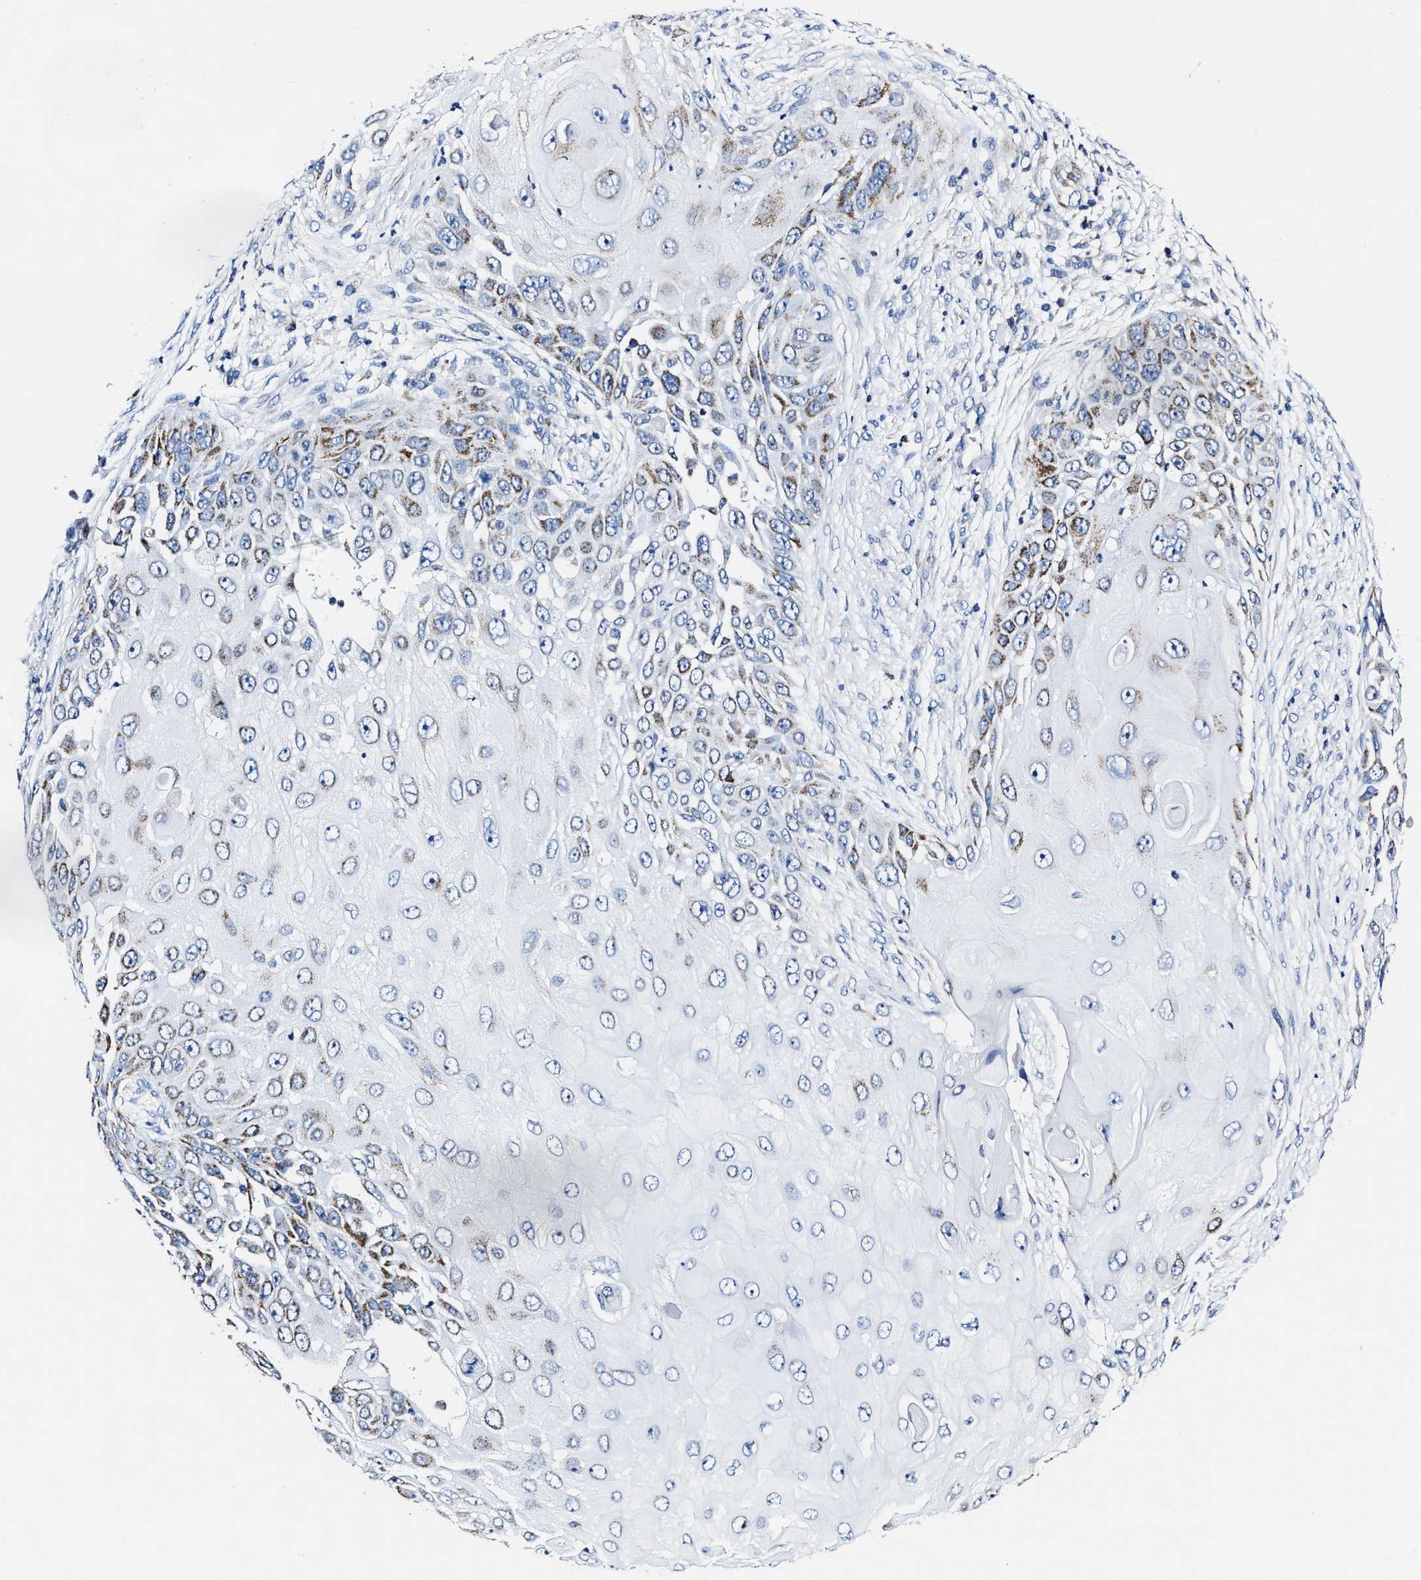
{"staining": {"intensity": "moderate", "quantity": "<25%", "location": "cytoplasmic/membranous"}, "tissue": "skin cancer", "cell_type": "Tumor cells", "image_type": "cancer", "snomed": [{"axis": "morphology", "description": "Squamous cell carcinoma, NOS"}, {"axis": "topography", "description": "Skin"}], "caption": "Human squamous cell carcinoma (skin) stained with a protein marker shows moderate staining in tumor cells.", "gene": "HINT2", "patient": {"sex": "female", "age": 44}}